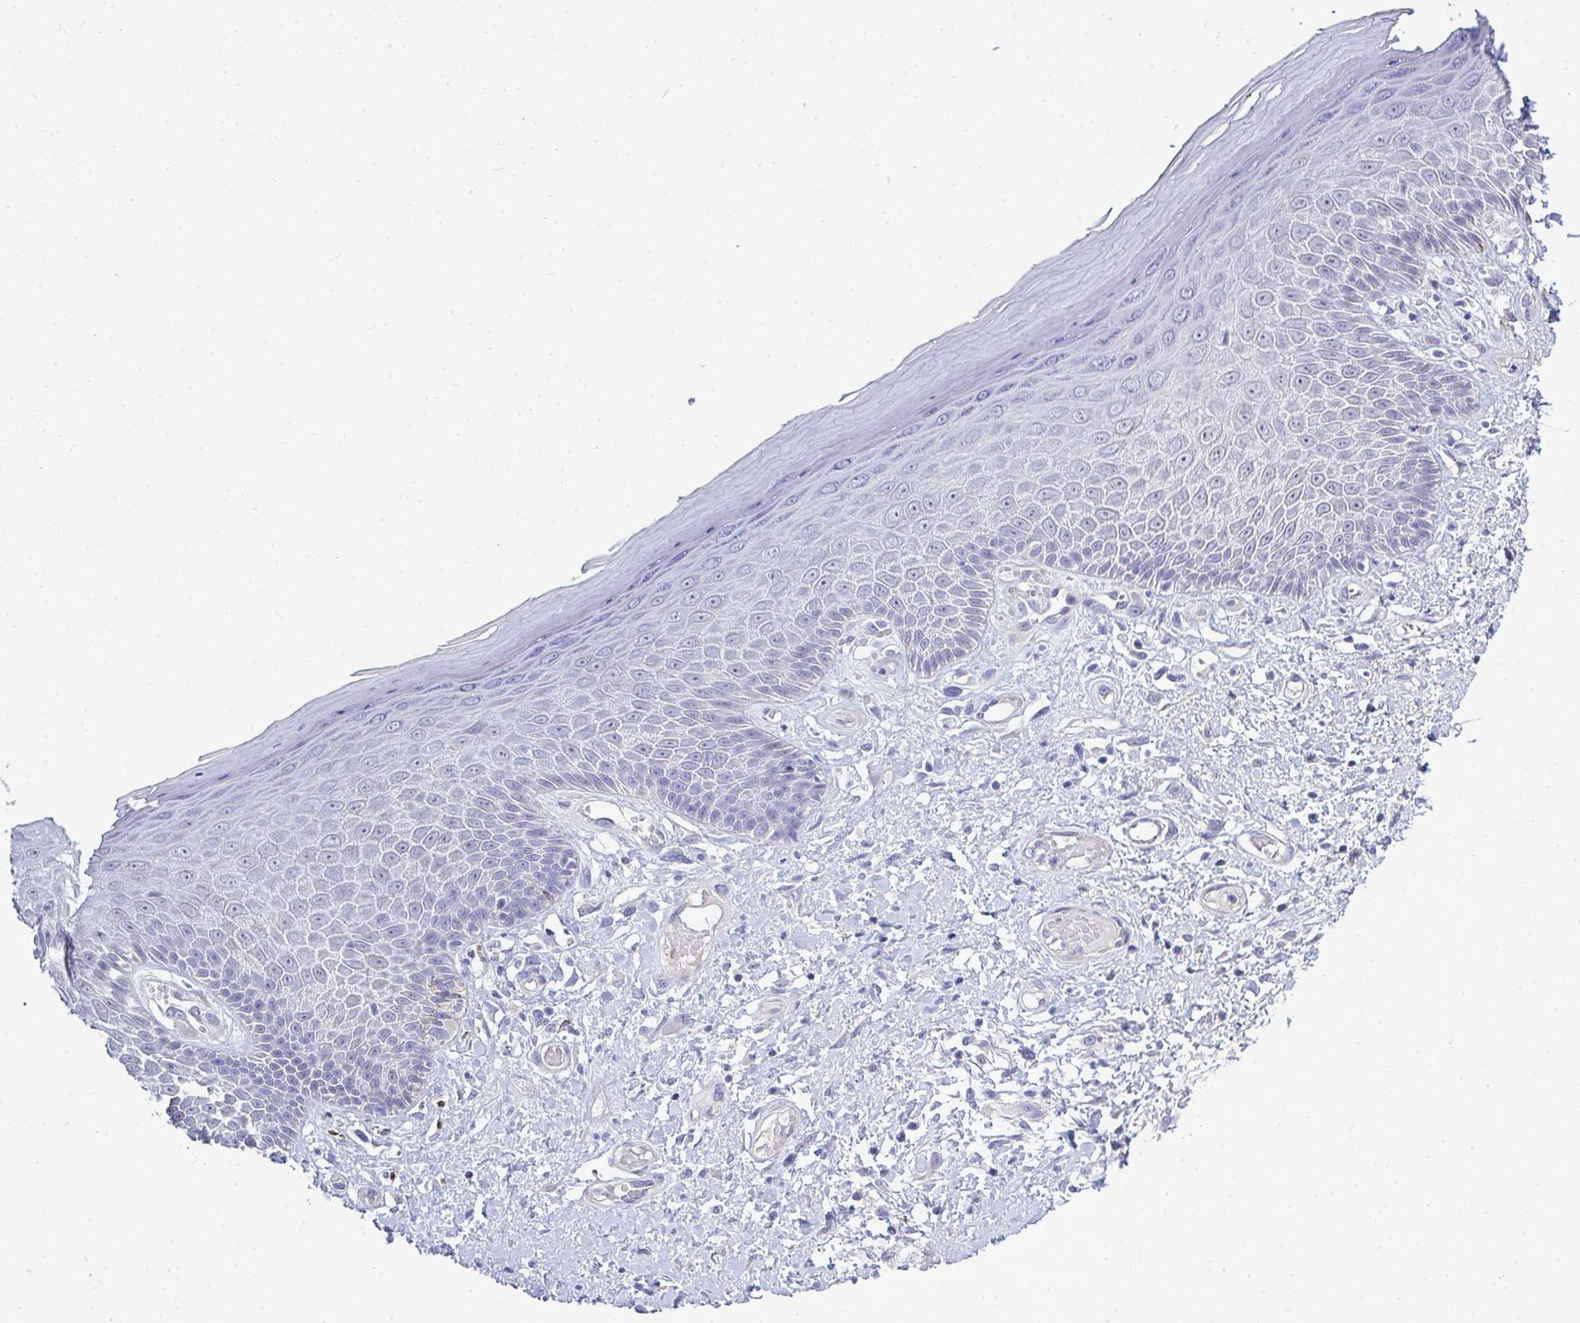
{"staining": {"intensity": "weak", "quantity": "<25%", "location": "nuclear"}, "tissue": "skin", "cell_type": "Epidermal cells", "image_type": "normal", "snomed": [{"axis": "morphology", "description": "Normal tissue, NOS"}, {"axis": "topography", "description": "Anal"}, {"axis": "topography", "description": "Peripheral nerve tissue"}], "caption": "Epidermal cells are negative for brown protein staining in benign skin. Brightfield microscopy of IHC stained with DAB (3,3'-diaminobenzidine) (brown) and hematoxylin (blue), captured at high magnification.", "gene": "SLC25A51", "patient": {"sex": "male", "age": 78}}